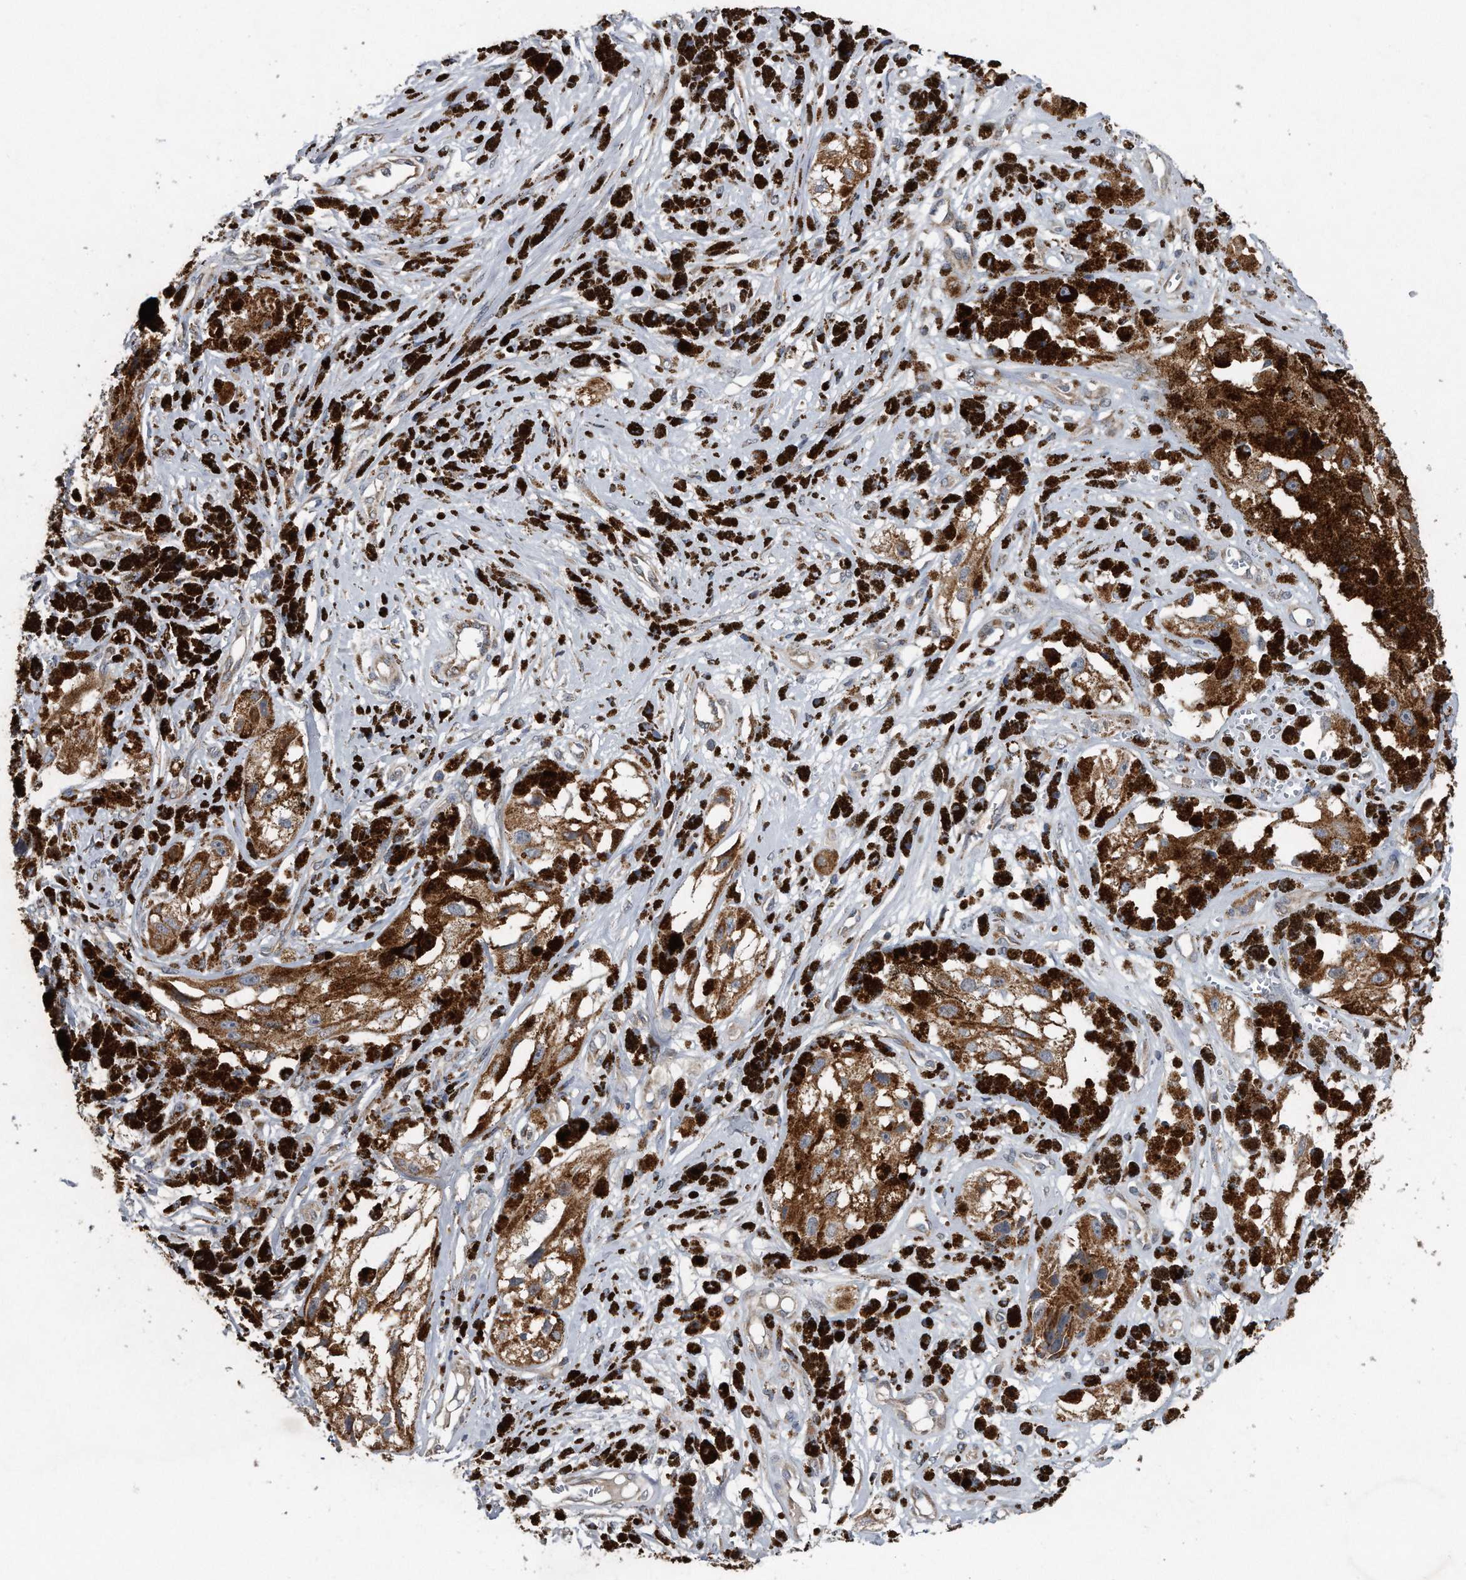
{"staining": {"intensity": "moderate", "quantity": ">75%", "location": "cytoplasmic/membranous"}, "tissue": "melanoma", "cell_type": "Tumor cells", "image_type": "cancer", "snomed": [{"axis": "morphology", "description": "Malignant melanoma, NOS"}, {"axis": "topography", "description": "Skin"}], "caption": "Melanoma stained with IHC displays moderate cytoplasmic/membranous staining in about >75% of tumor cells.", "gene": "LYRM4", "patient": {"sex": "male", "age": 88}}